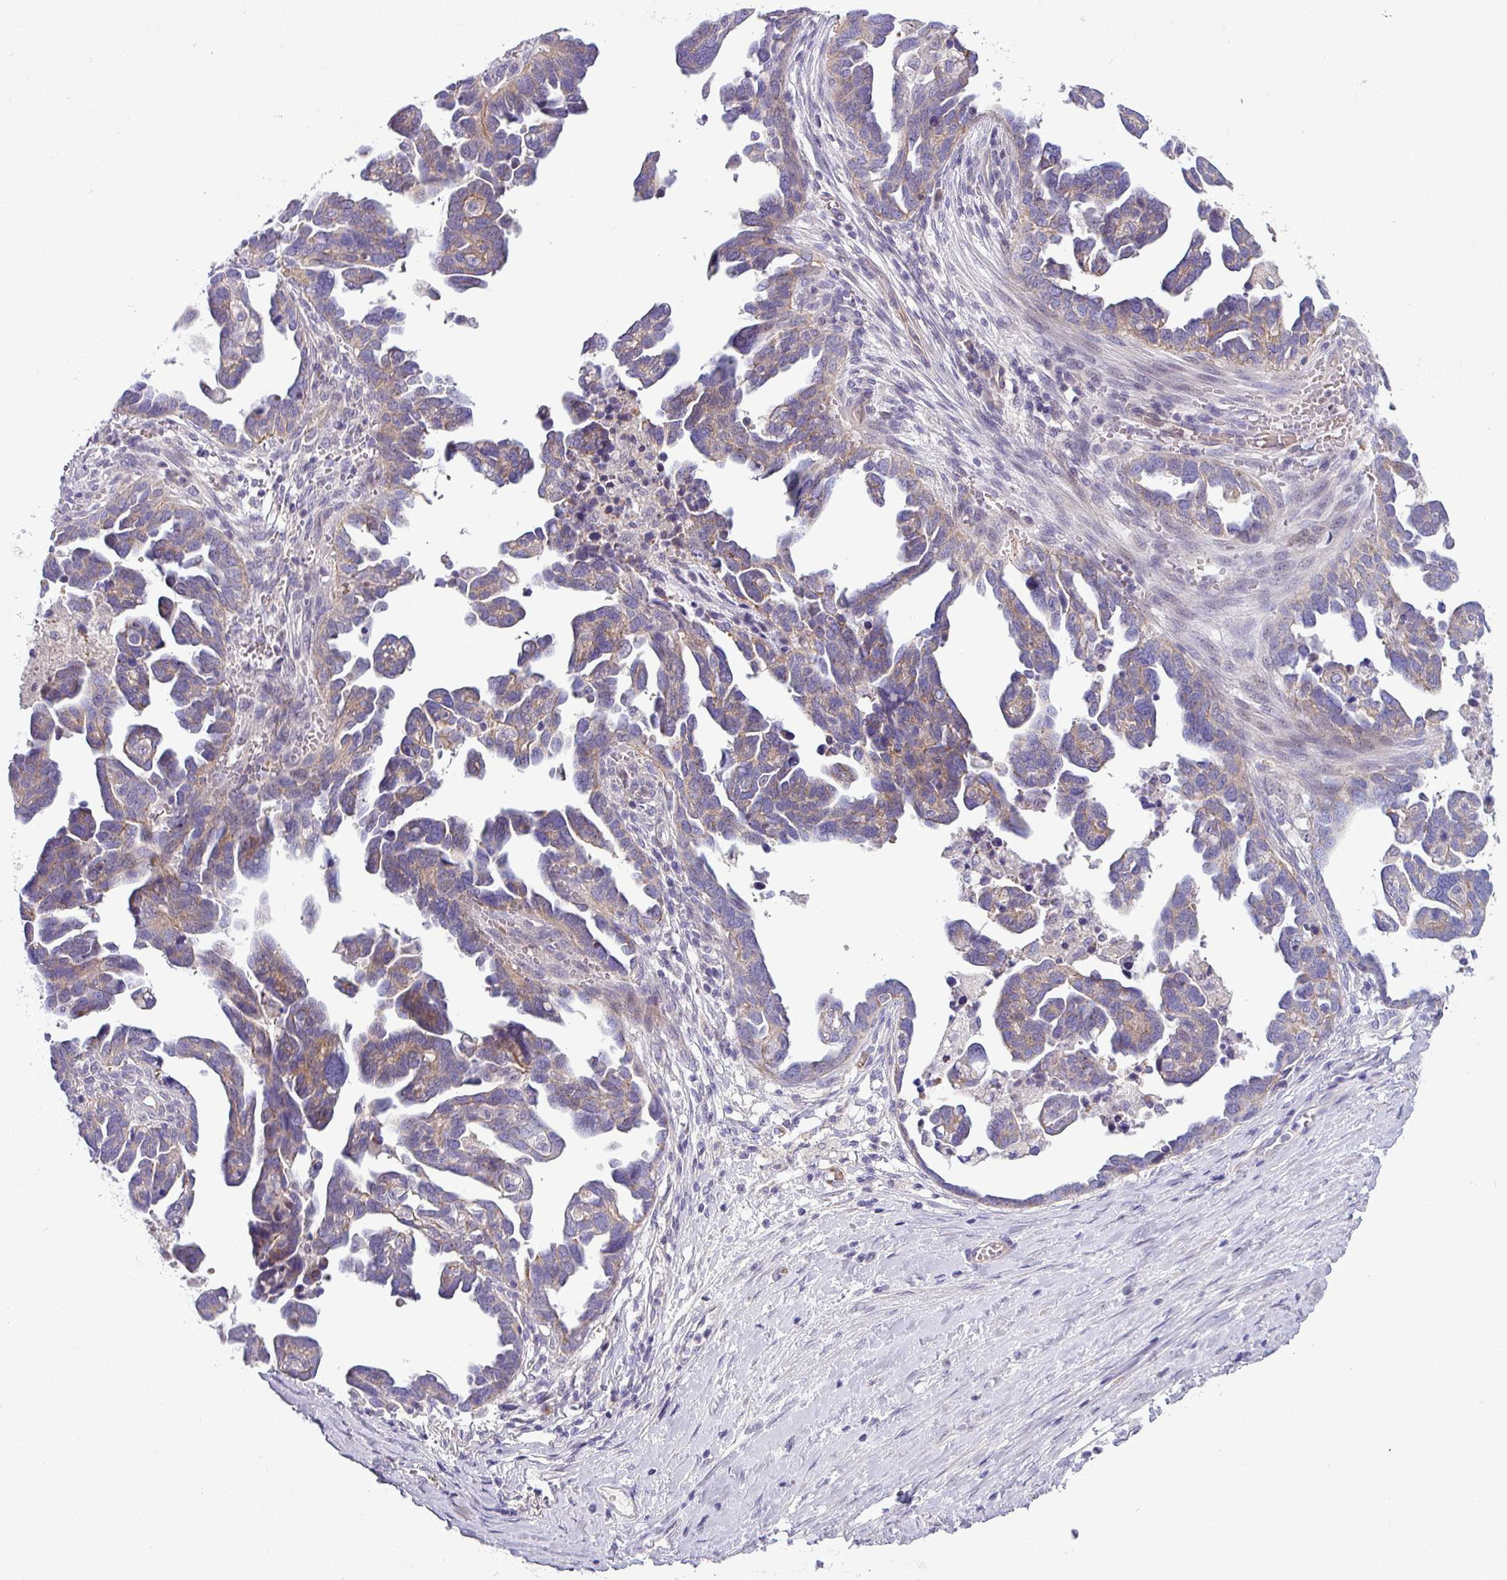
{"staining": {"intensity": "weak", "quantity": "25%-75%", "location": "cytoplasmic/membranous"}, "tissue": "ovarian cancer", "cell_type": "Tumor cells", "image_type": "cancer", "snomed": [{"axis": "morphology", "description": "Cystadenocarcinoma, serous, NOS"}, {"axis": "topography", "description": "Ovary"}], "caption": "High-power microscopy captured an immunohistochemistry image of serous cystadenocarcinoma (ovarian), revealing weak cytoplasmic/membranous expression in about 25%-75% of tumor cells.", "gene": "ACAP3", "patient": {"sex": "female", "age": 54}}